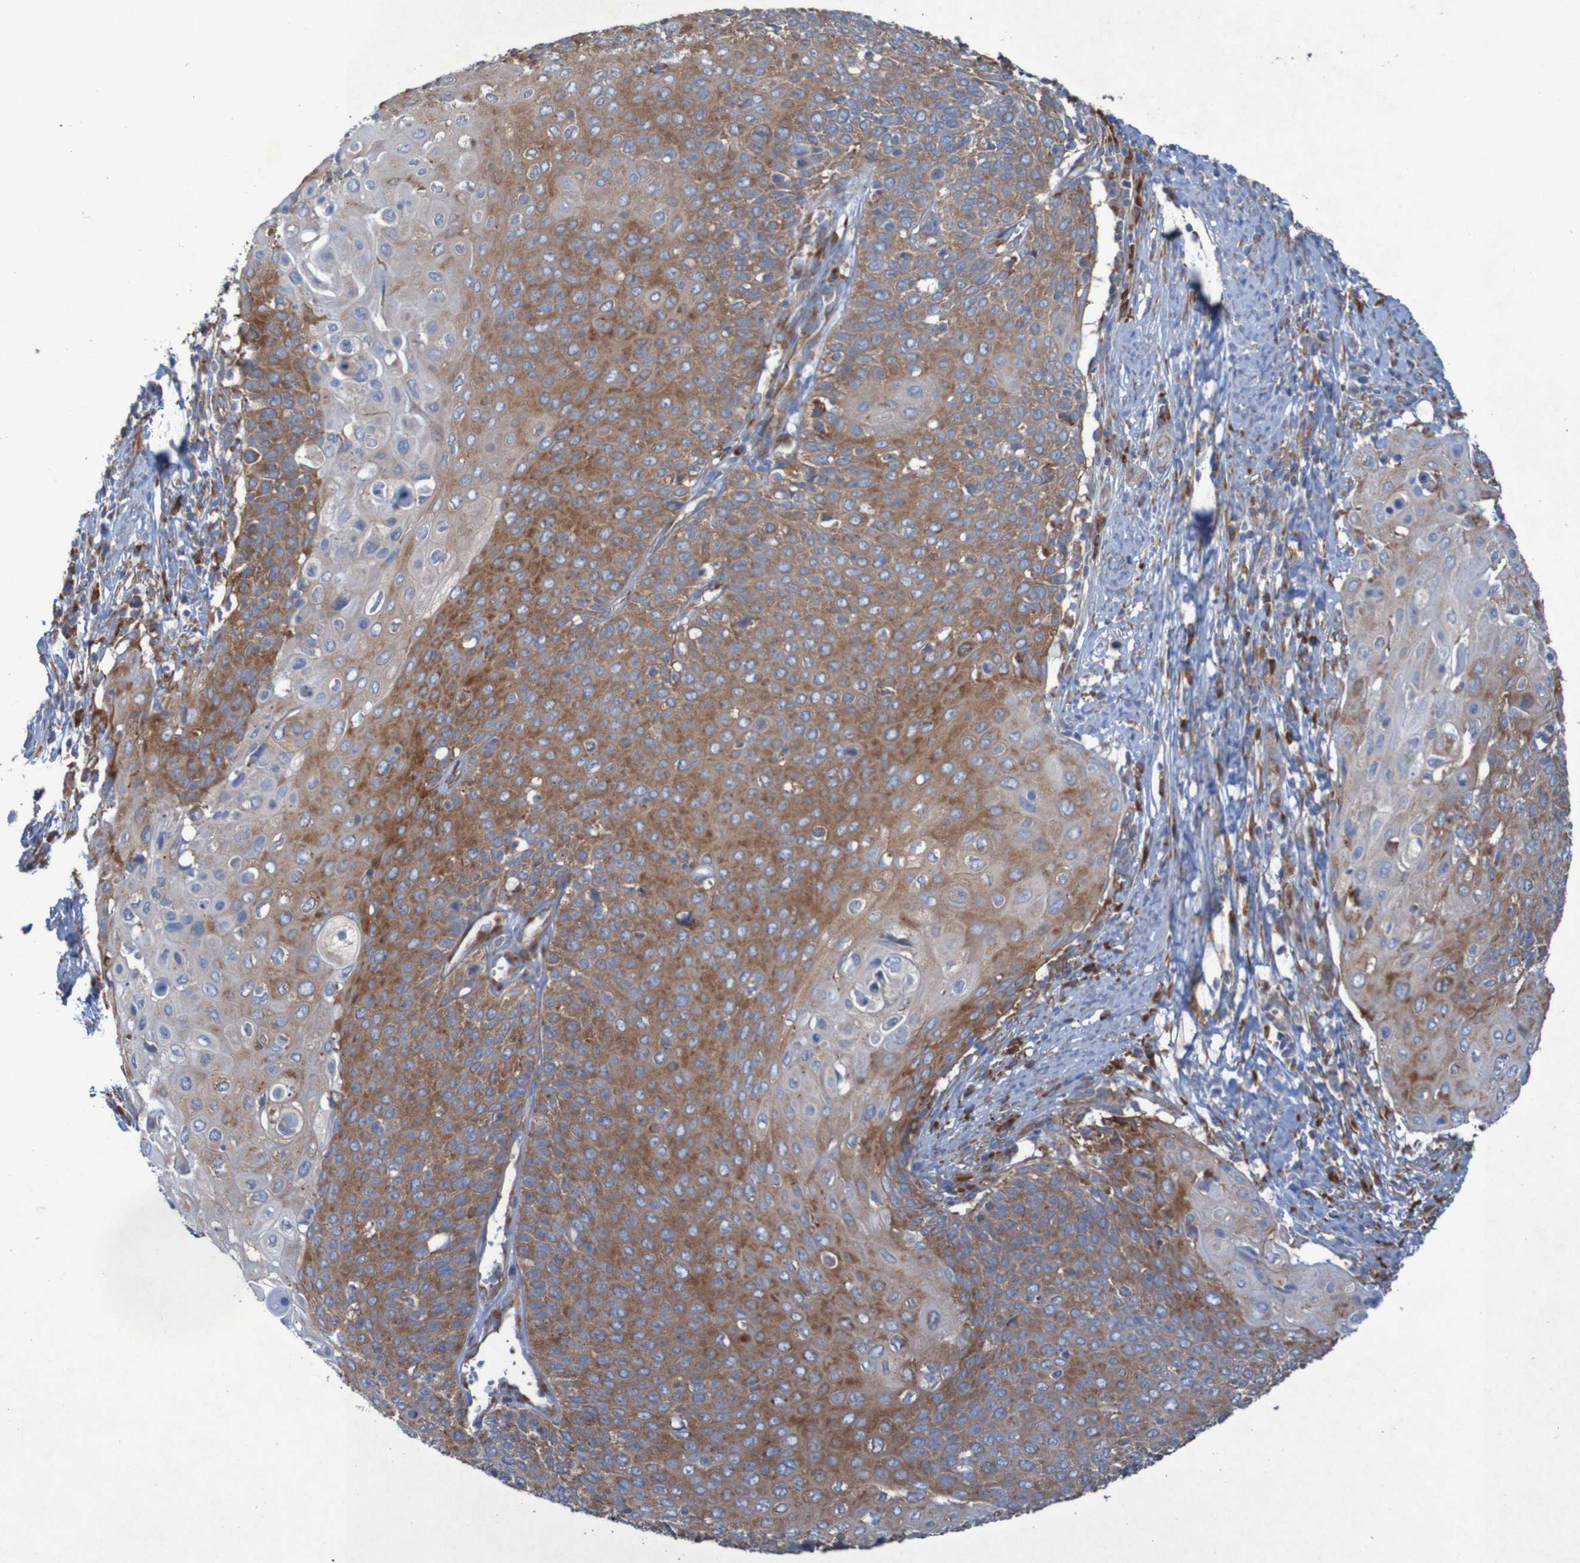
{"staining": {"intensity": "moderate", "quantity": ">75%", "location": "cytoplasmic/membranous"}, "tissue": "cervical cancer", "cell_type": "Tumor cells", "image_type": "cancer", "snomed": [{"axis": "morphology", "description": "Squamous cell carcinoma, NOS"}, {"axis": "topography", "description": "Cervix"}], "caption": "Tumor cells exhibit moderate cytoplasmic/membranous staining in approximately >75% of cells in squamous cell carcinoma (cervical).", "gene": "RPL10", "patient": {"sex": "female", "age": 39}}